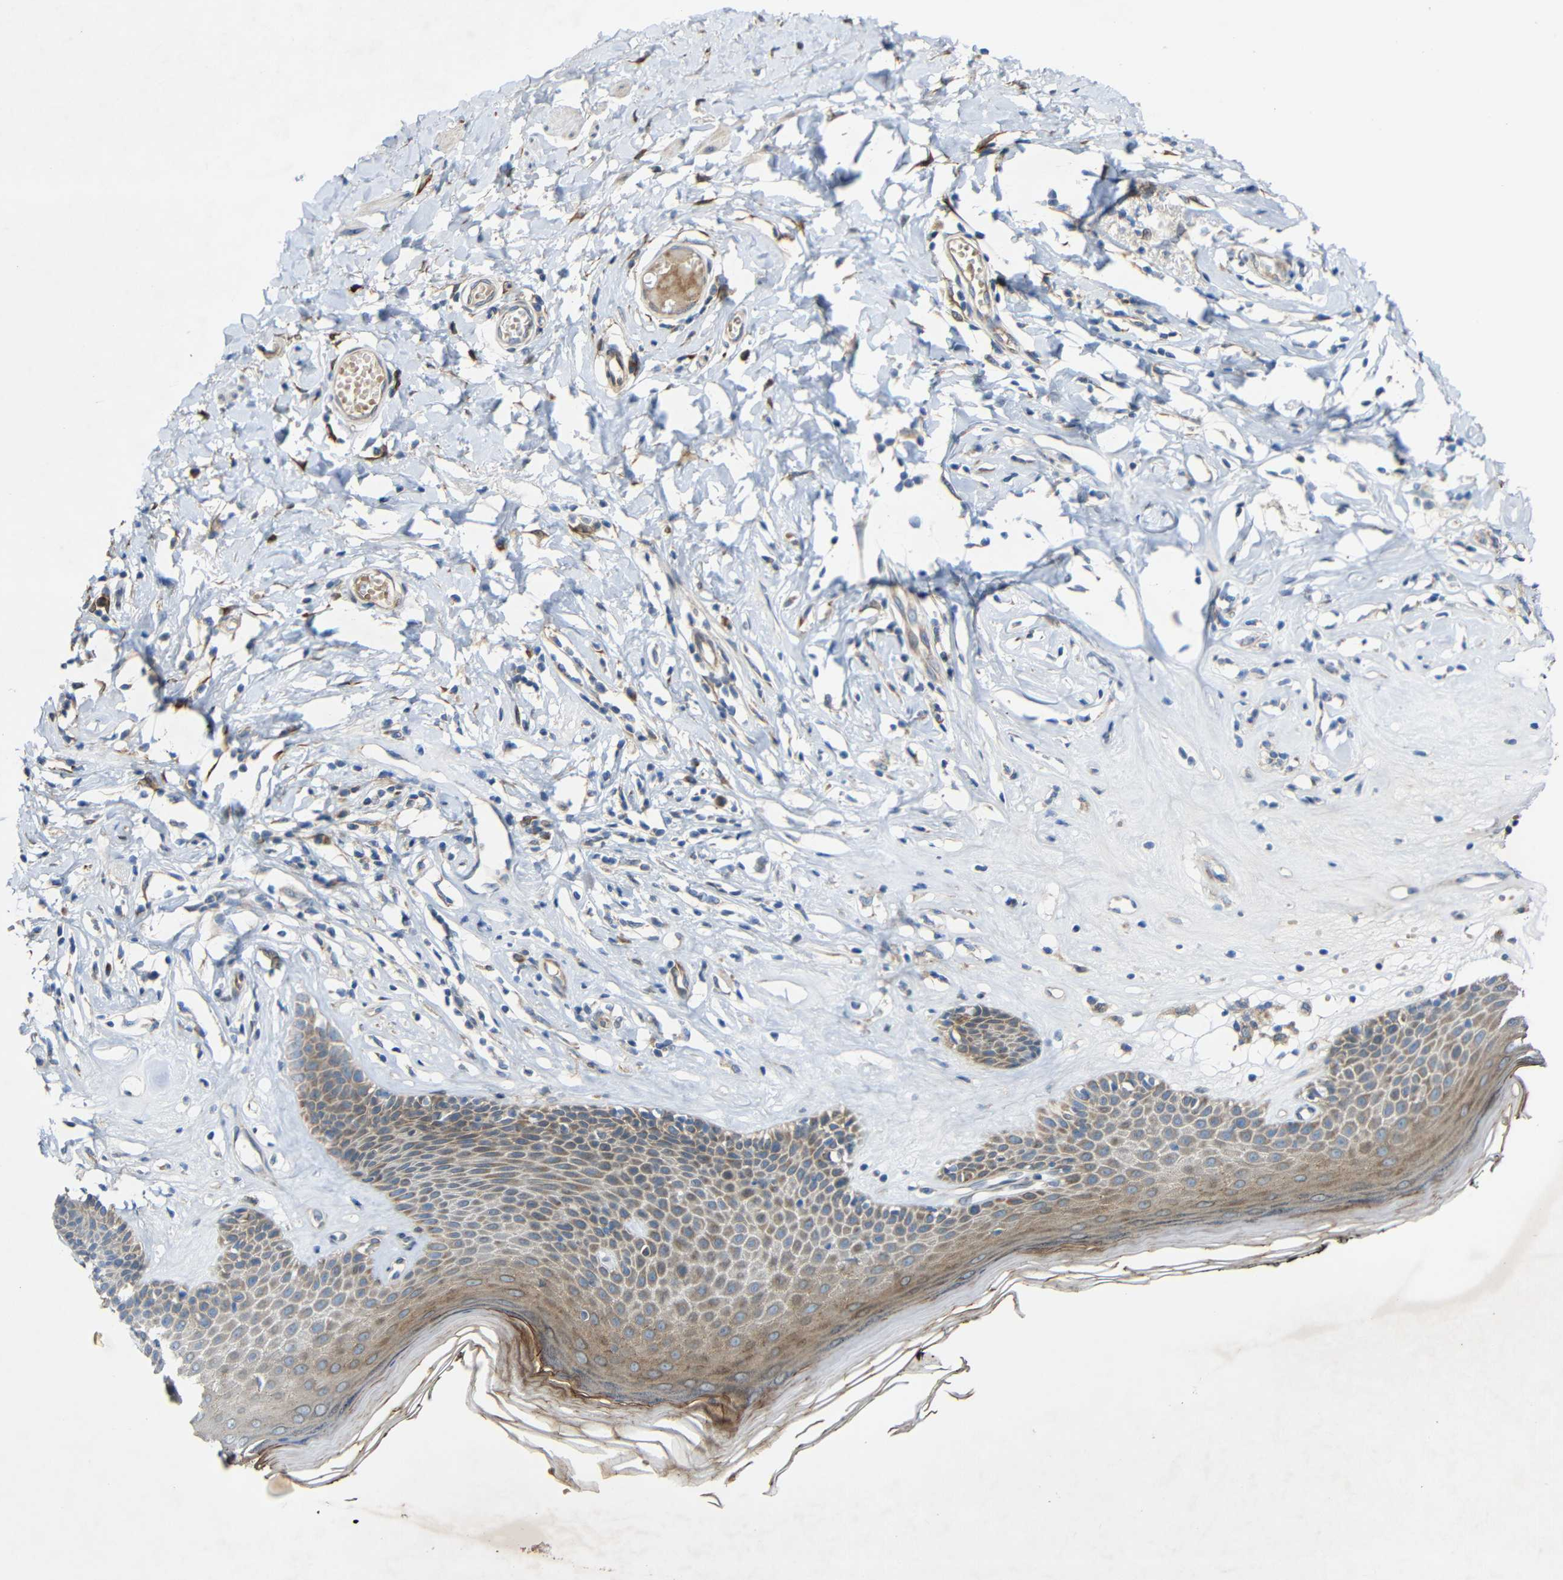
{"staining": {"intensity": "weak", "quantity": ">75%", "location": "cytoplasmic/membranous"}, "tissue": "skin", "cell_type": "Epidermal cells", "image_type": "normal", "snomed": [{"axis": "morphology", "description": "Normal tissue, NOS"}, {"axis": "morphology", "description": "Inflammation, NOS"}, {"axis": "topography", "description": "Vulva"}], "caption": "Epidermal cells display low levels of weak cytoplasmic/membranous staining in approximately >75% of cells in normal human skin. The protein is stained brown, and the nuclei are stained in blue (DAB IHC with brightfield microscopy, high magnification).", "gene": "TMEM25", "patient": {"sex": "female", "age": 84}}